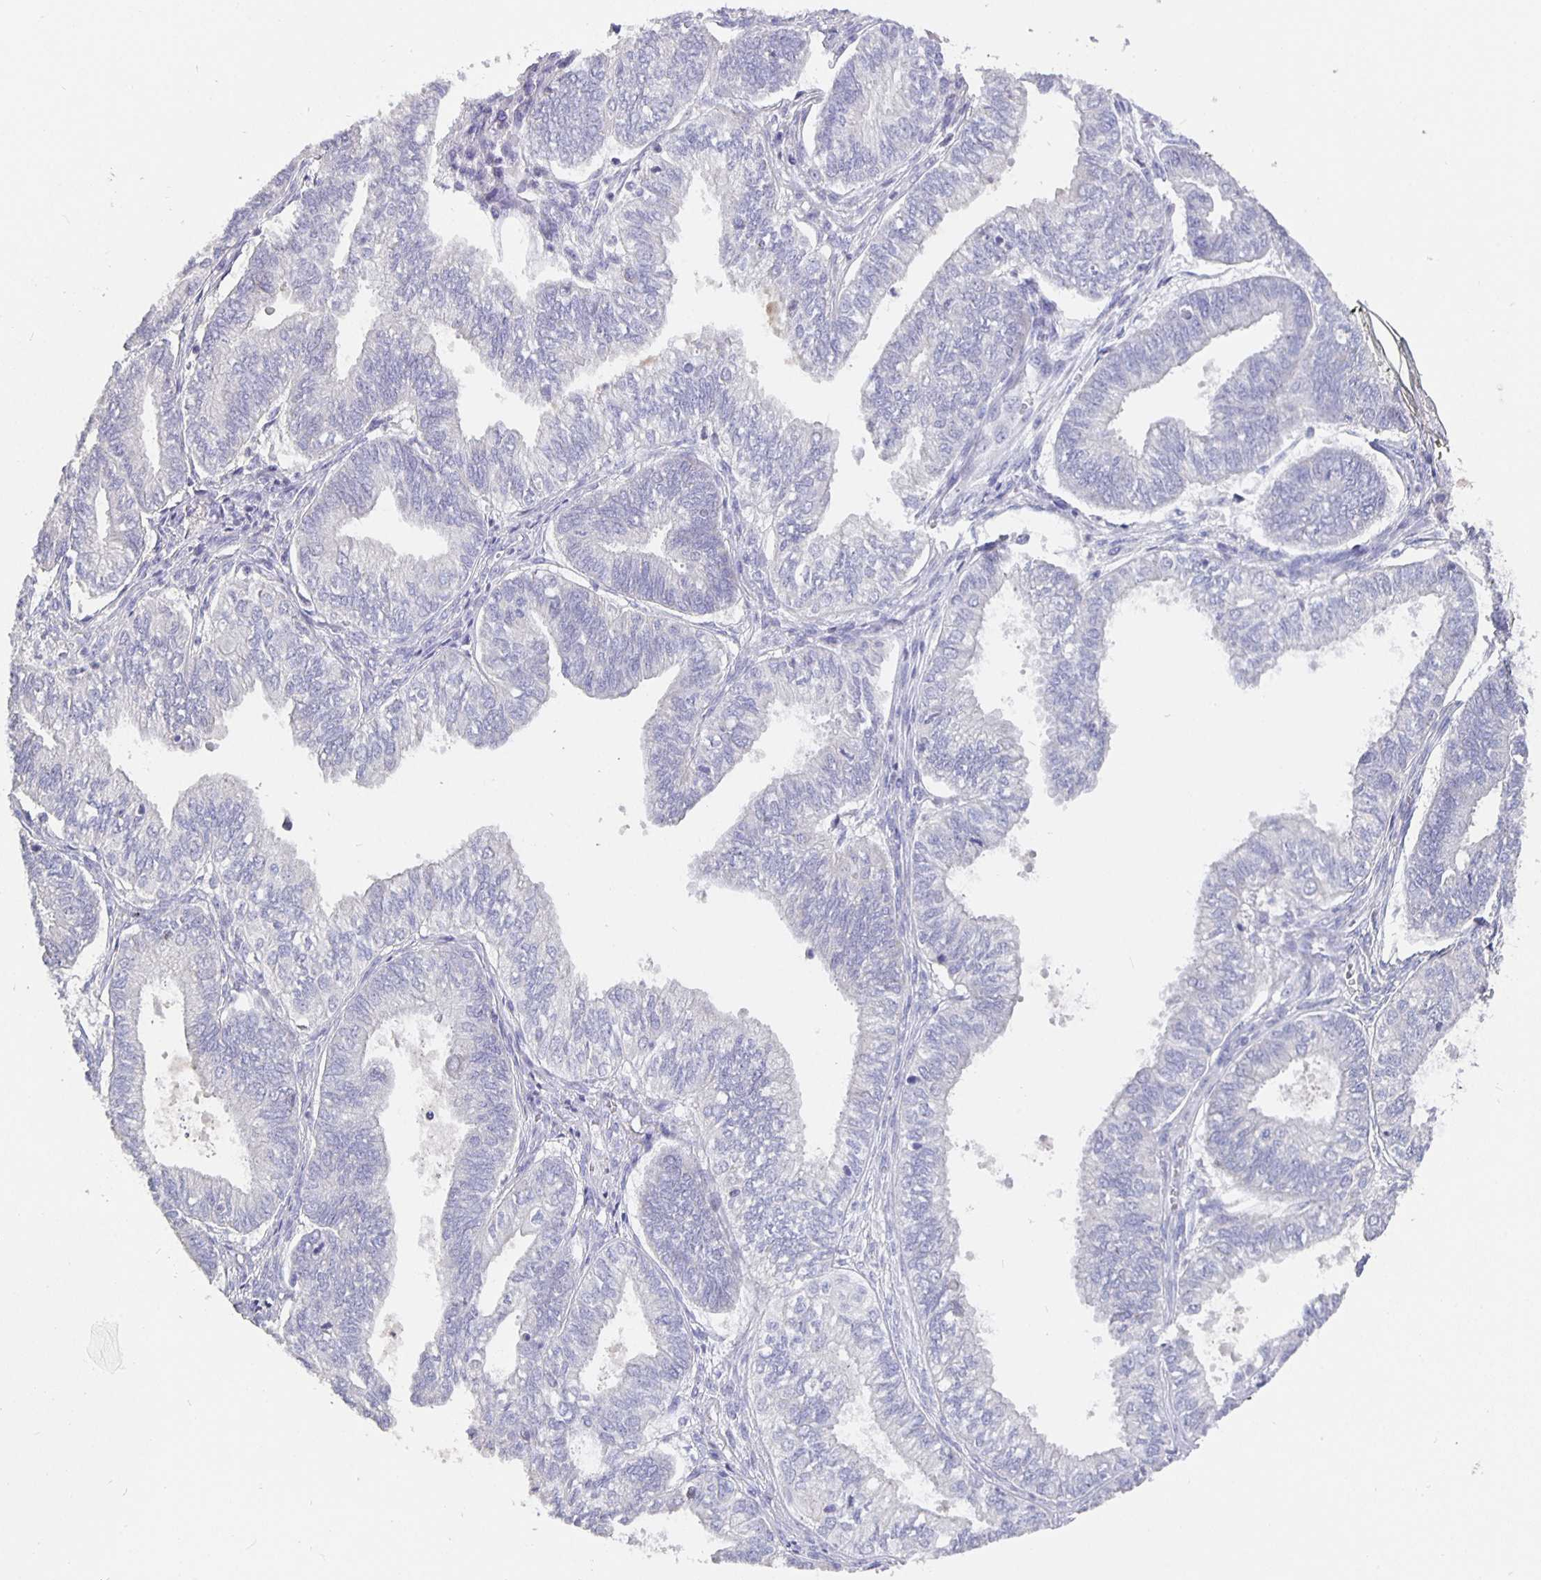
{"staining": {"intensity": "negative", "quantity": "none", "location": "none"}, "tissue": "ovarian cancer", "cell_type": "Tumor cells", "image_type": "cancer", "snomed": [{"axis": "morphology", "description": "Carcinoma, endometroid"}, {"axis": "topography", "description": "Ovary"}], "caption": "A micrograph of human ovarian endometroid carcinoma is negative for staining in tumor cells.", "gene": "CFAP74", "patient": {"sex": "female", "age": 64}}